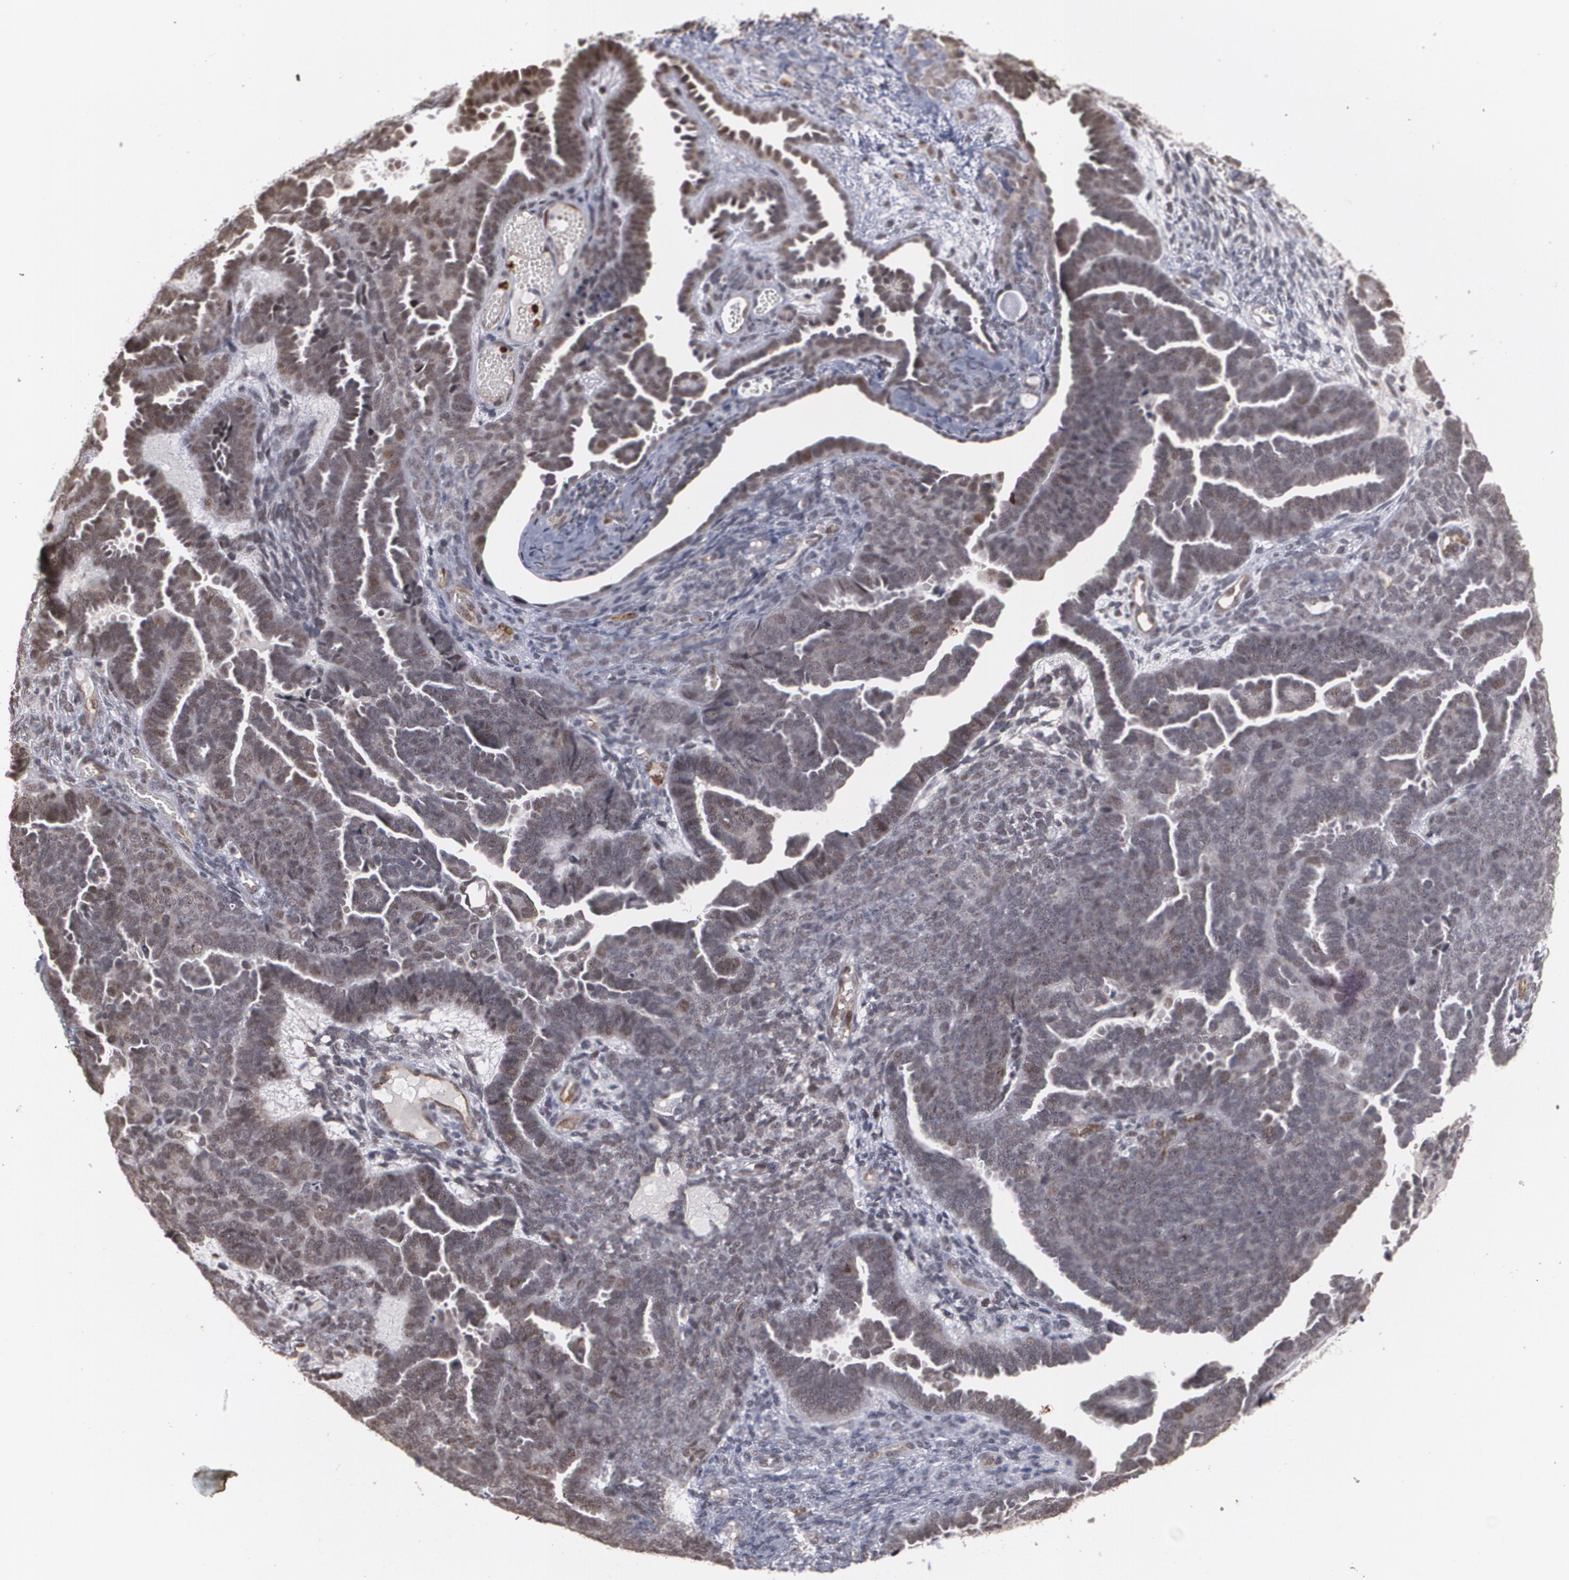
{"staining": {"intensity": "moderate", "quantity": ">75%", "location": "nuclear"}, "tissue": "endometrial cancer", "cell_type": "Tumor cells", "image_type": "cancer", "snomed": [{"axis": "morphology", "description": "Neoplasm, malignant, NOS"}, {"axis": "topography", "description": "Endometrium"}], "caption": "Immunohistochemistry (IHC) of endometrial neoplasm (malignant) shows medium levels of moderate nuclear positivity in approximately >75% of tumor cells.", "gene": "ZNF75A", "patient": {"sex": "female", "age": 74}}